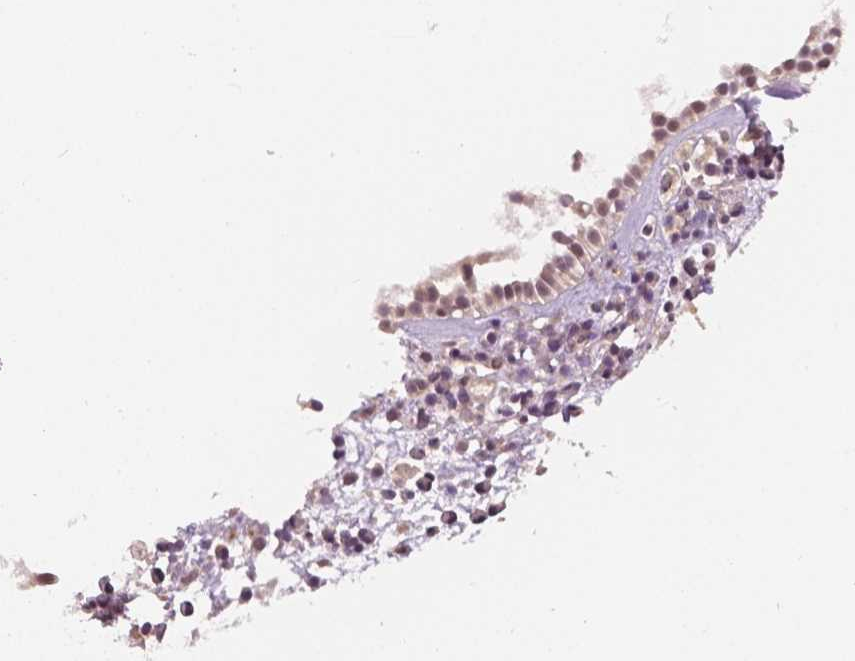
{"staining": {"intensity": "weak", "quantity": ">75%", "location": "cytoplasmic/membranous,nuclear"}, "tissue": "nasopharynx", "cell_type": "Respiratory epithelial cells", "image_type": "normal", "snomed": [{"axis": "morphology", "description": "Normal tissue, NOS"}, {"axis": "topography", "description": "Nasopharynx"}], "caption": "Protein analysis of unremarkable nasopharynx displays weak cytoplasmic/membranous,nuclear staining in approximately >75% of respiratory epithelial cells.", "gene": "MAP1LC3B", "patient": {"sex": "female", "age": 52}}